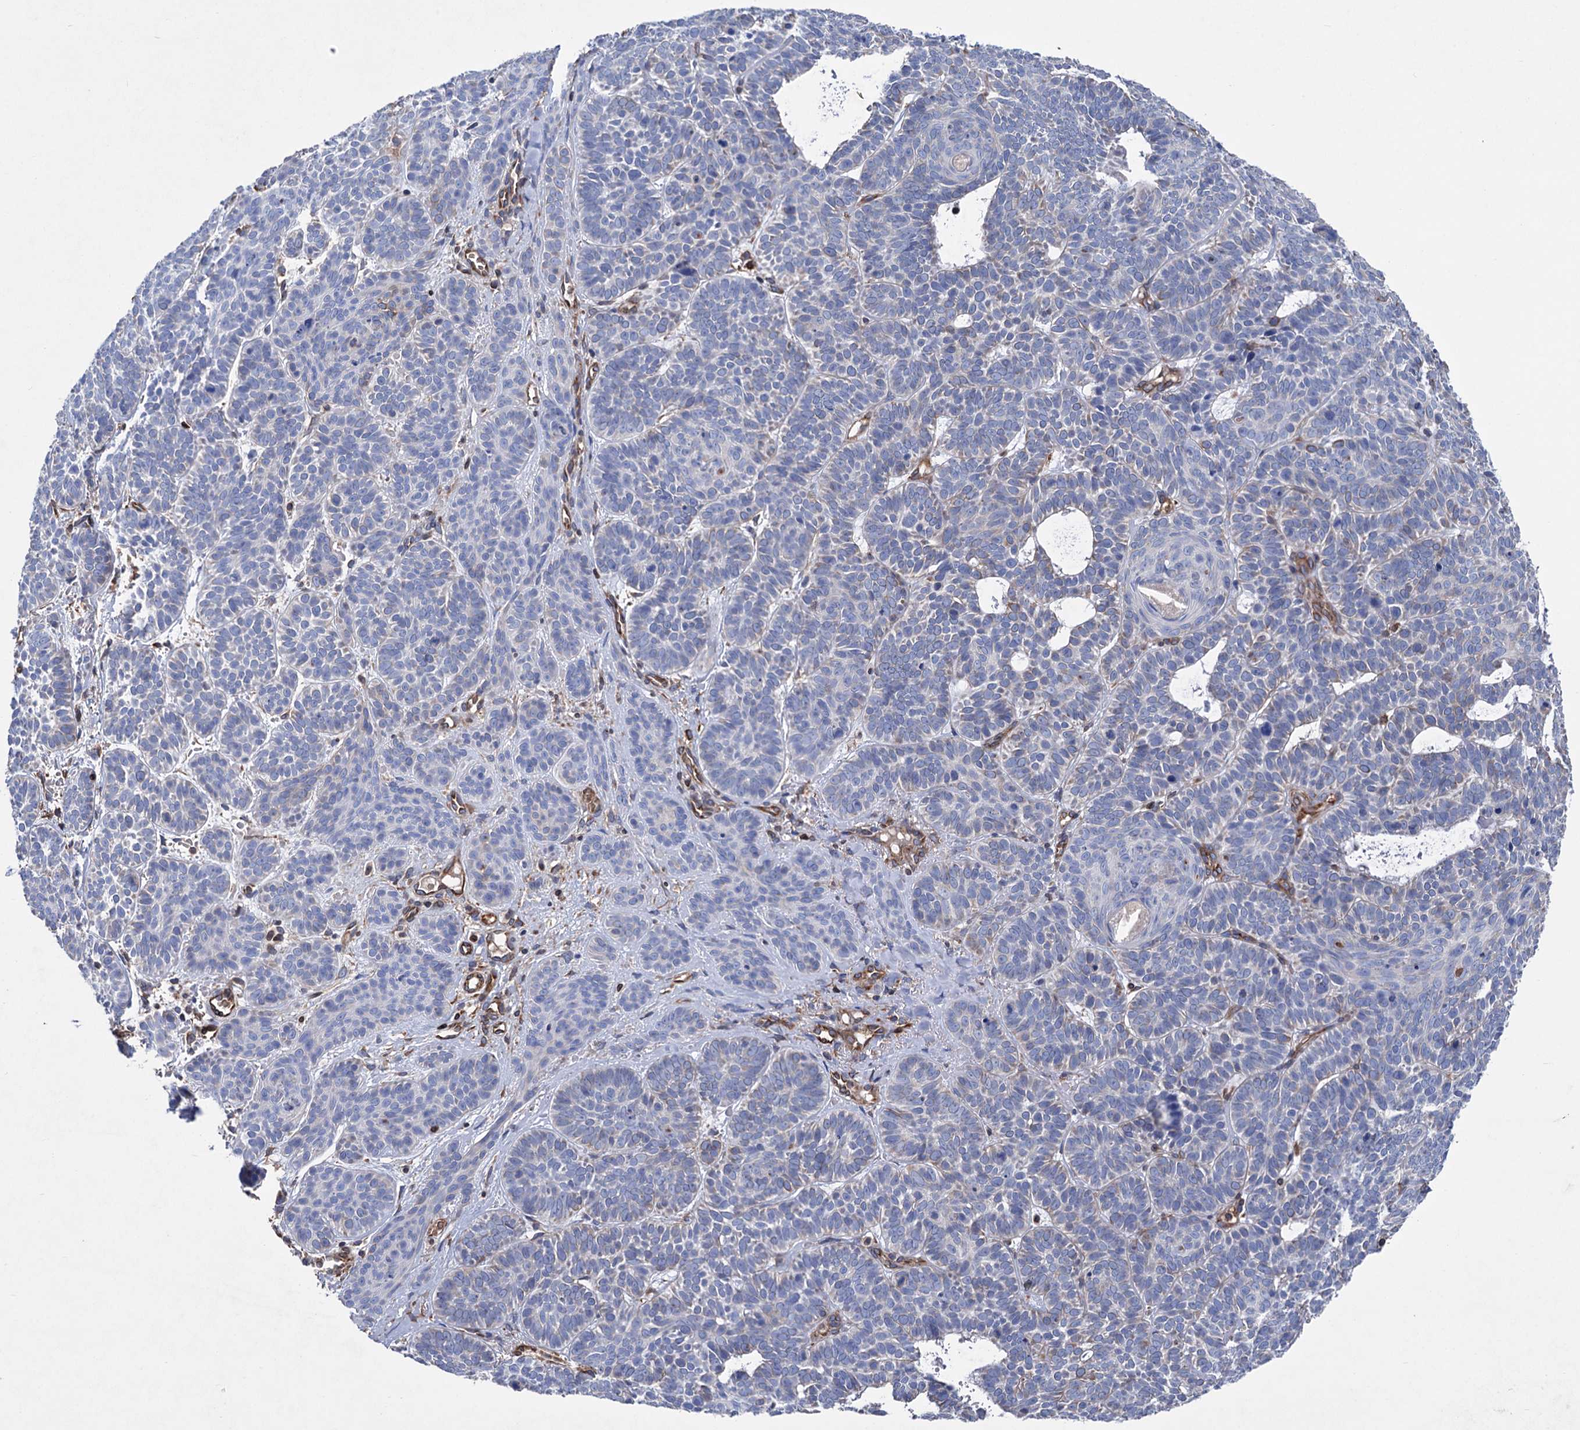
{"staining": {"intensity": "weak", "quantity": "<25%", "location": "cytoplasmic/membranous"}, "tissue": "skin cancer", "cell_type": "Tumor cells", "image_type": "cancer", "snomed": [{"axis": "morphology", "description": "Basal cell carcinoma"}, {"axis": "topography", "description": "Skin"}], "caption": "IHC image of skin basal cell carcinoma stained for a protein (brown), which shows no positivity in tumor cells.", "gene": "STING1", "patient": {"sex": "male", "age": 85}}